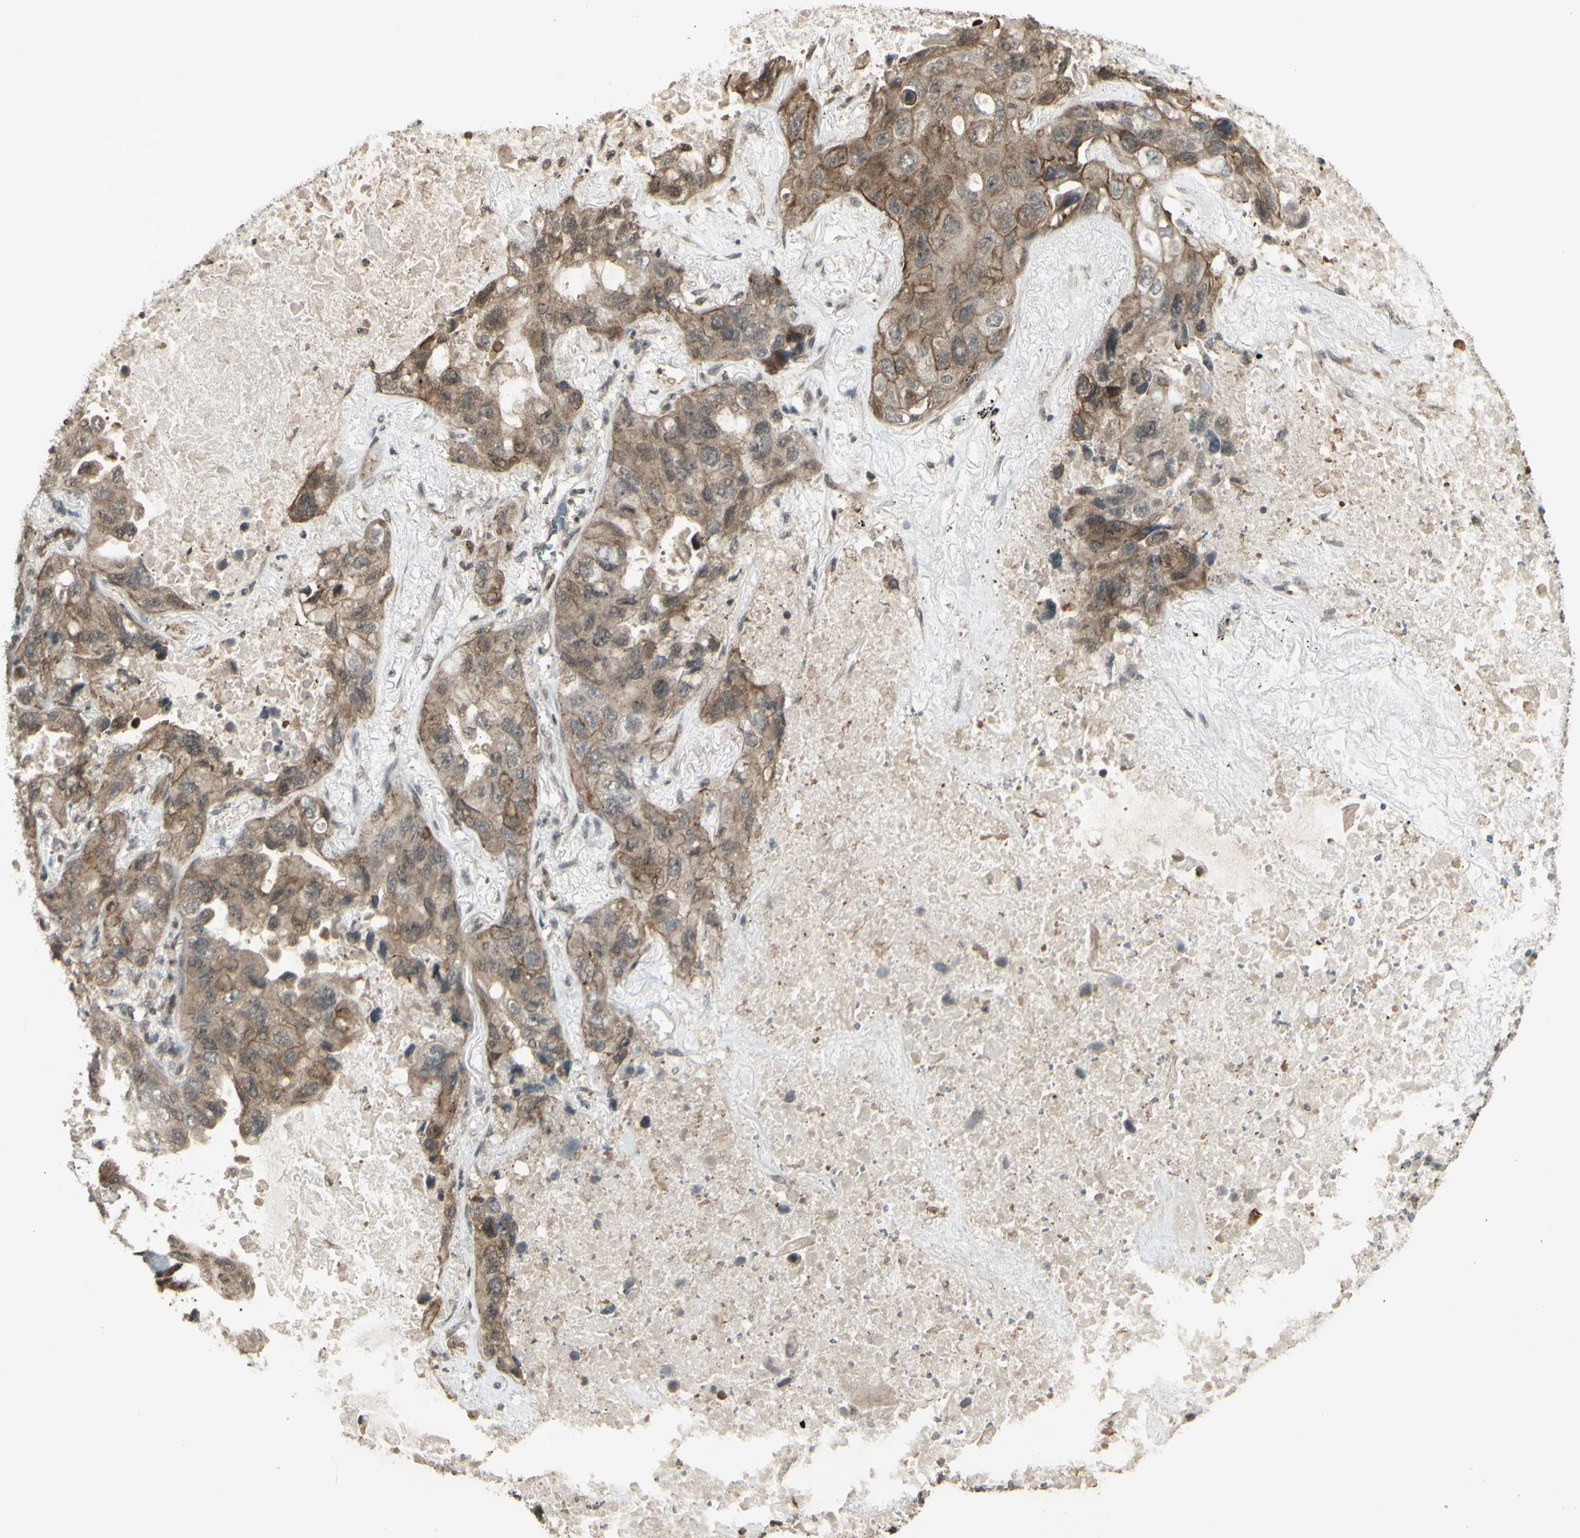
{"staining": {"intensity": "weak", "quantity": ">75%", "location": "cytoplasmic/membranous"}, "tissue": "lung cancer", "cell_type": "Tumor cells", "image_type": "cancer", "snomed": [{"axis": "morphology", "description": "Squamous cell carcinoma, NOS"}, {"axis": "topography", "description": "Lung"}], "caption": "Immunohistochemical staining of human lung cancer shows weak cytoplasmic/membranous protein expression in approximately >75% of tumor cells.", "gene": "BLNK", "patient": {"sex": "female", "age": 73}}